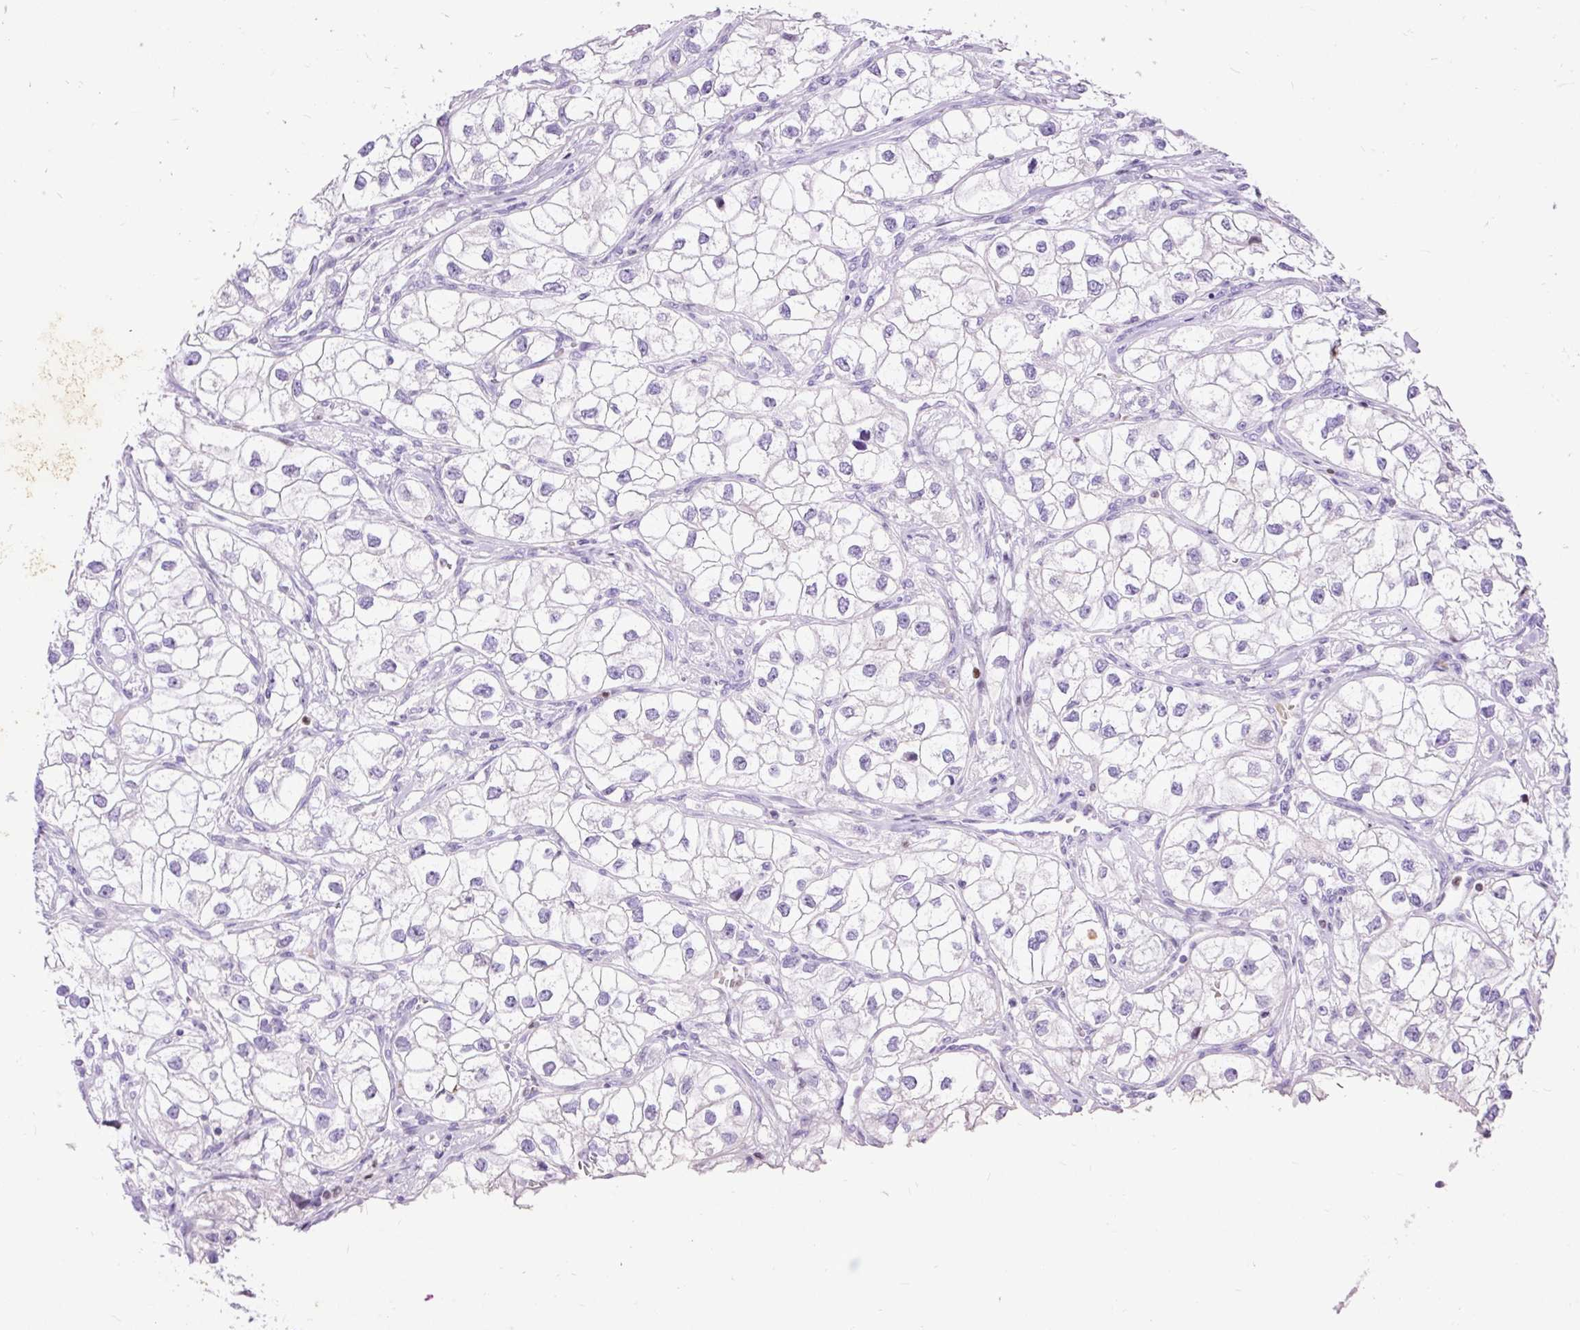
{"staining": {"intensity": "negative", "quantity": "none", "location": "none"}, "tissue": "renal cancer", "cell_type": "Tumor cells", "image_type": "cancer", "snomed": [{"axis": "morphology", "description": "Adenocarcinoma, NOS"}, {"axis": "topography", "description": "Kidney"}], "caption": "Tumor cells are negative for protein expression in human renal adenocarcinoma. (DAB IHC visualized using brightfield microscopy, high magnification).", "gene": "SPC24", "patient": {"sex": "male", "age": 59}}